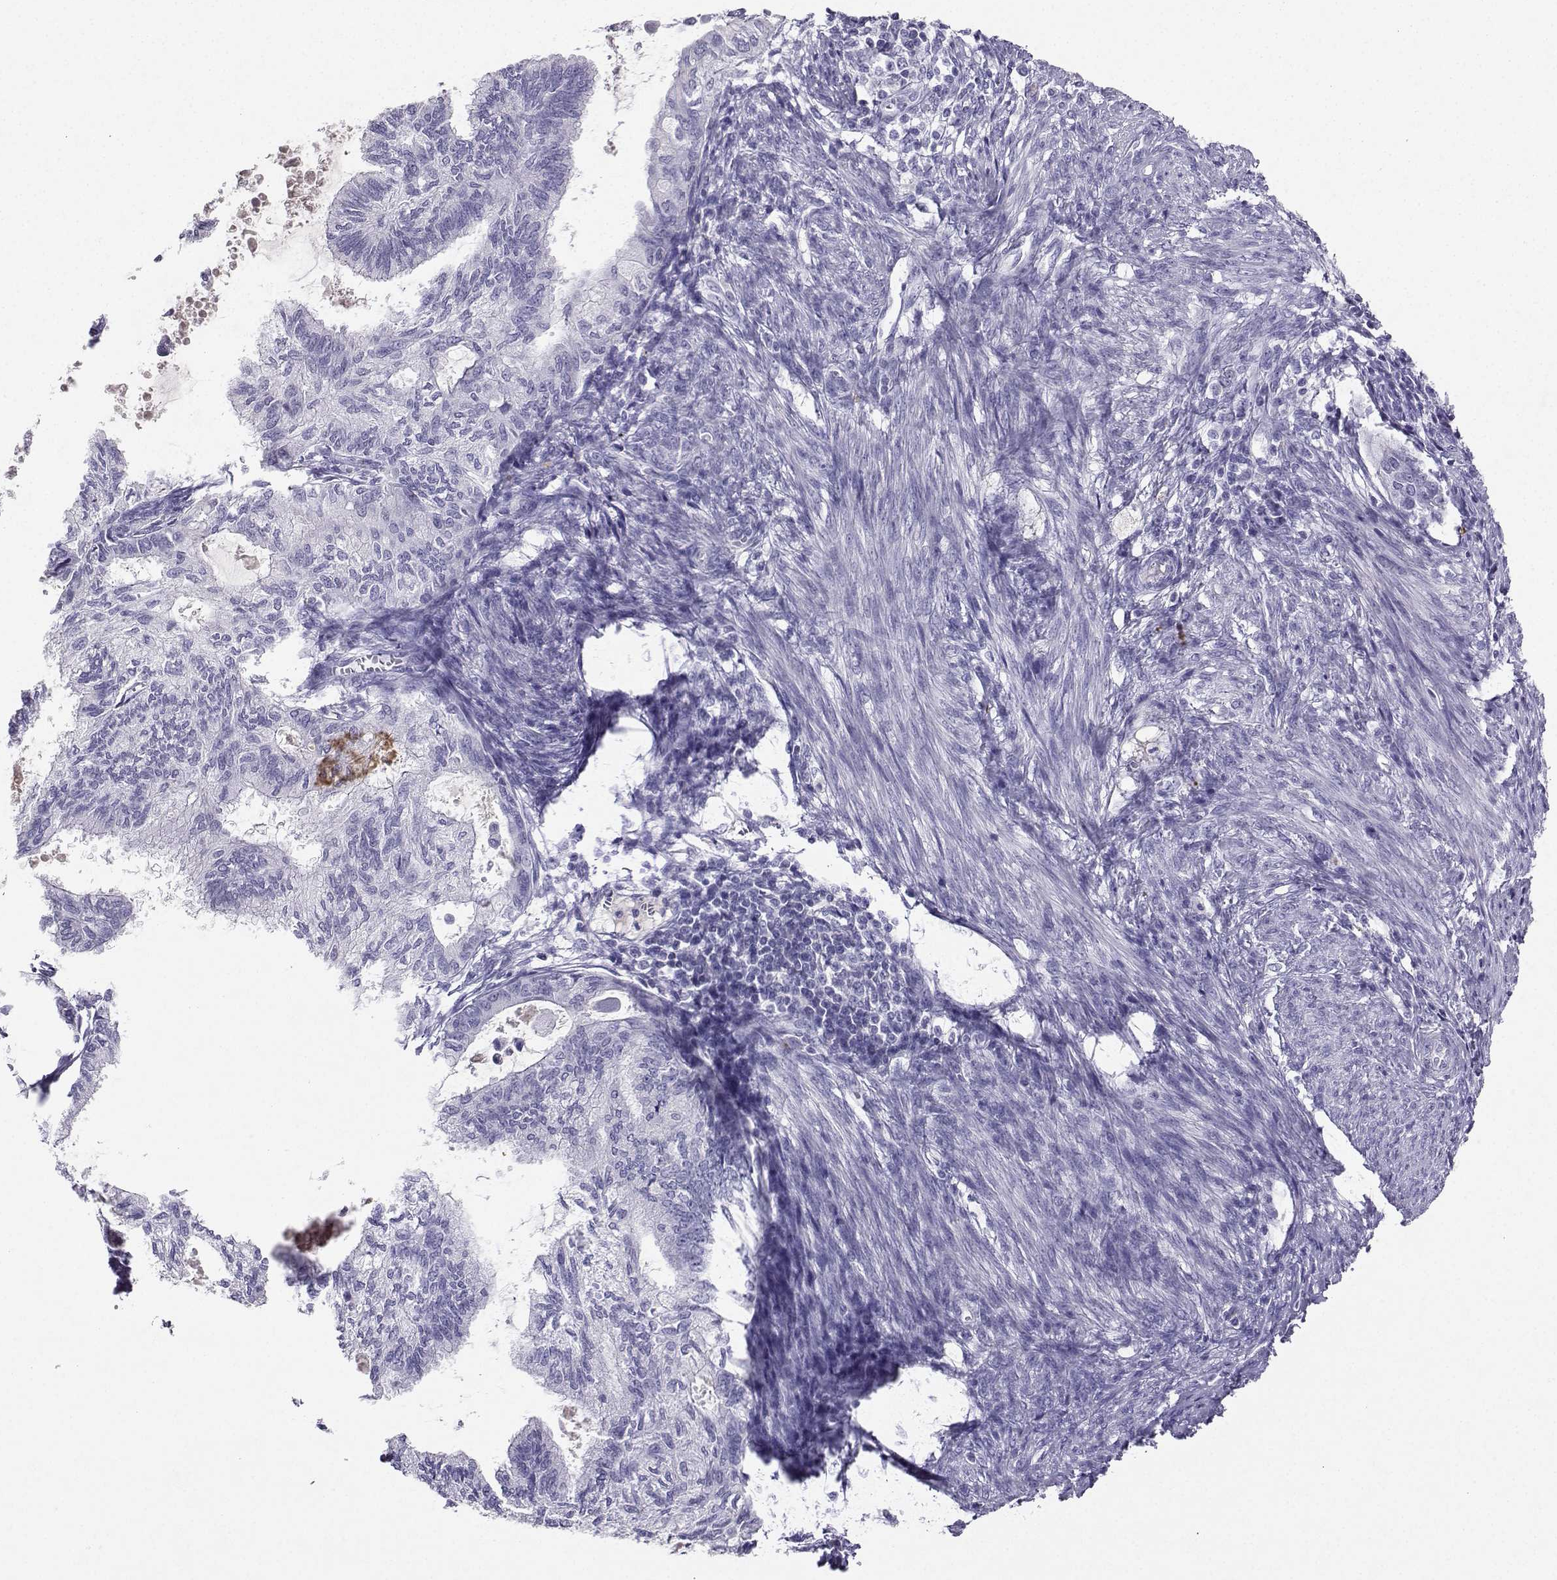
{"staining": {"intensity": "negative", "quantity": "none", "location": "none"}, "tissue": "endometrial cancer", "cell_type": "Tumor cells", "image_type": "cancer", "snomed": [{"axis": "morphology", "description": "Adenocarcinoma, NOS"}, {"axis": "topography", "description": "Endometrium"}], "caption": "This is an immunohistochemistry (IHC) photomicrograph of human endometrial cancer. There is no positivity in tumor cells.", "gene": "GRIK4", "patient": {"sex": "female", "age": 86}}